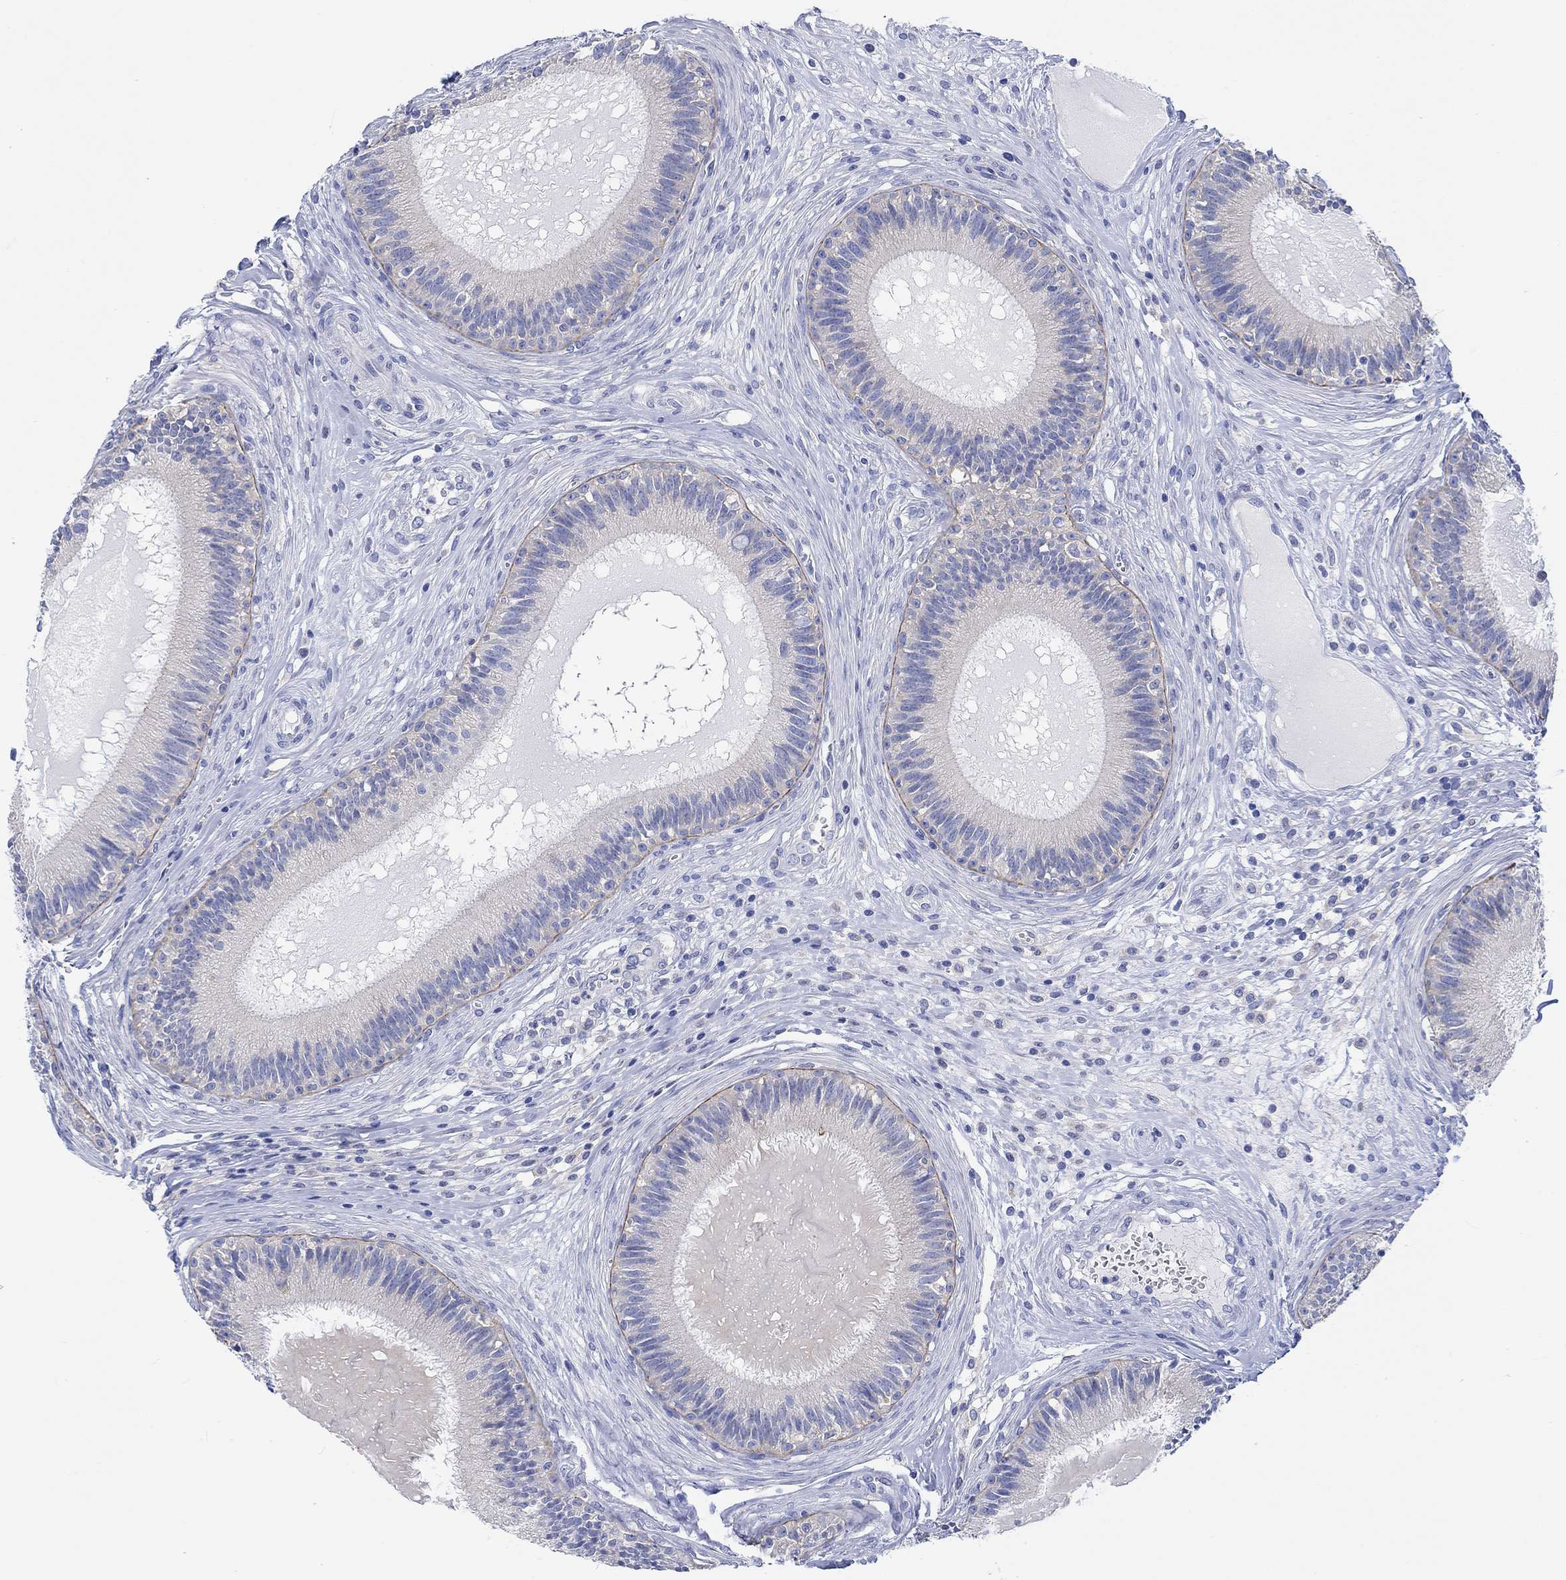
{"staining": {"intensity": "negative", "quantity": "none", "location": "none"}, "tissue": "epididymis", "cell_type": "Glandular cells", "image_type": "normal", "snomed": [{"axis": "morphology", "description": "Normal tissue, NOS"}, {"axis": "topography", "description": "Epididymis"}], "caption": "IHC of benign epididymis displays no expression in glandular cells. (DAB immunohistochemistry (IHC) visualized using brightfield microscopy, high magnification).", "gene": "REEP6", "patient": {"sex": "male", "age": 27}}